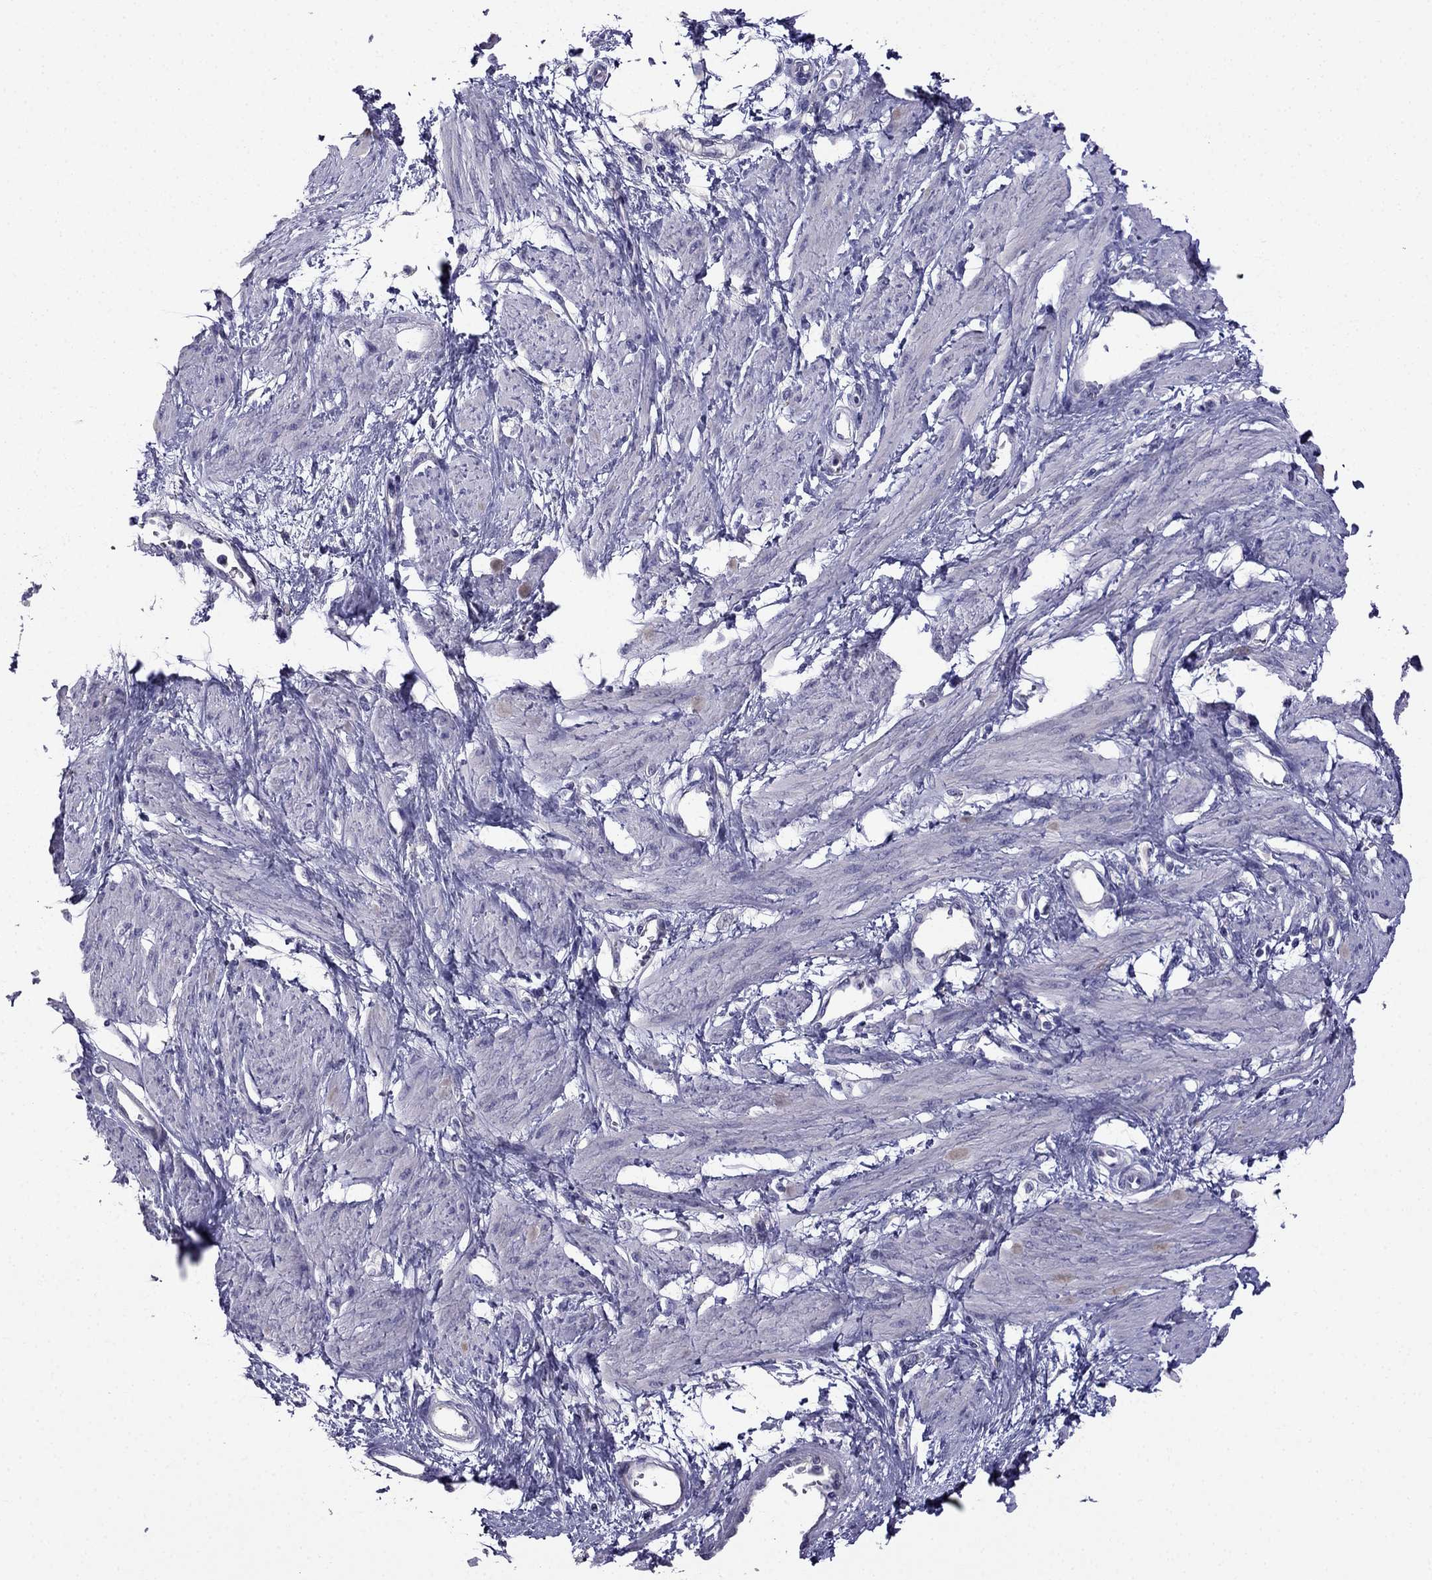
{"staining": {"intensity": "negative", "quantity": "none", "location": "none"}, "tissue": "smooth muscle", "cell_type": "Smooth muscle cells", "image_type": "normal", "snomed": [{"axis": "morphology", "description": "Normal tissue, NOS"}, {"axis": "topography", "description": "Smooth muscle"}, {"axis": "topography", "description": "Uterus"}], "caption": "This photomicrograph is of normal smooth muscle stained with immunohistochemistry (IHC) to label a protein in brown with the nuclei are counter-stained blue. There is no expression in smooth muscle cells. (DAB immunohistochemistry with hematoxylin counter stain).", "gene": "SCNN1D", "patient": {"sex": "female", "age": 39}}